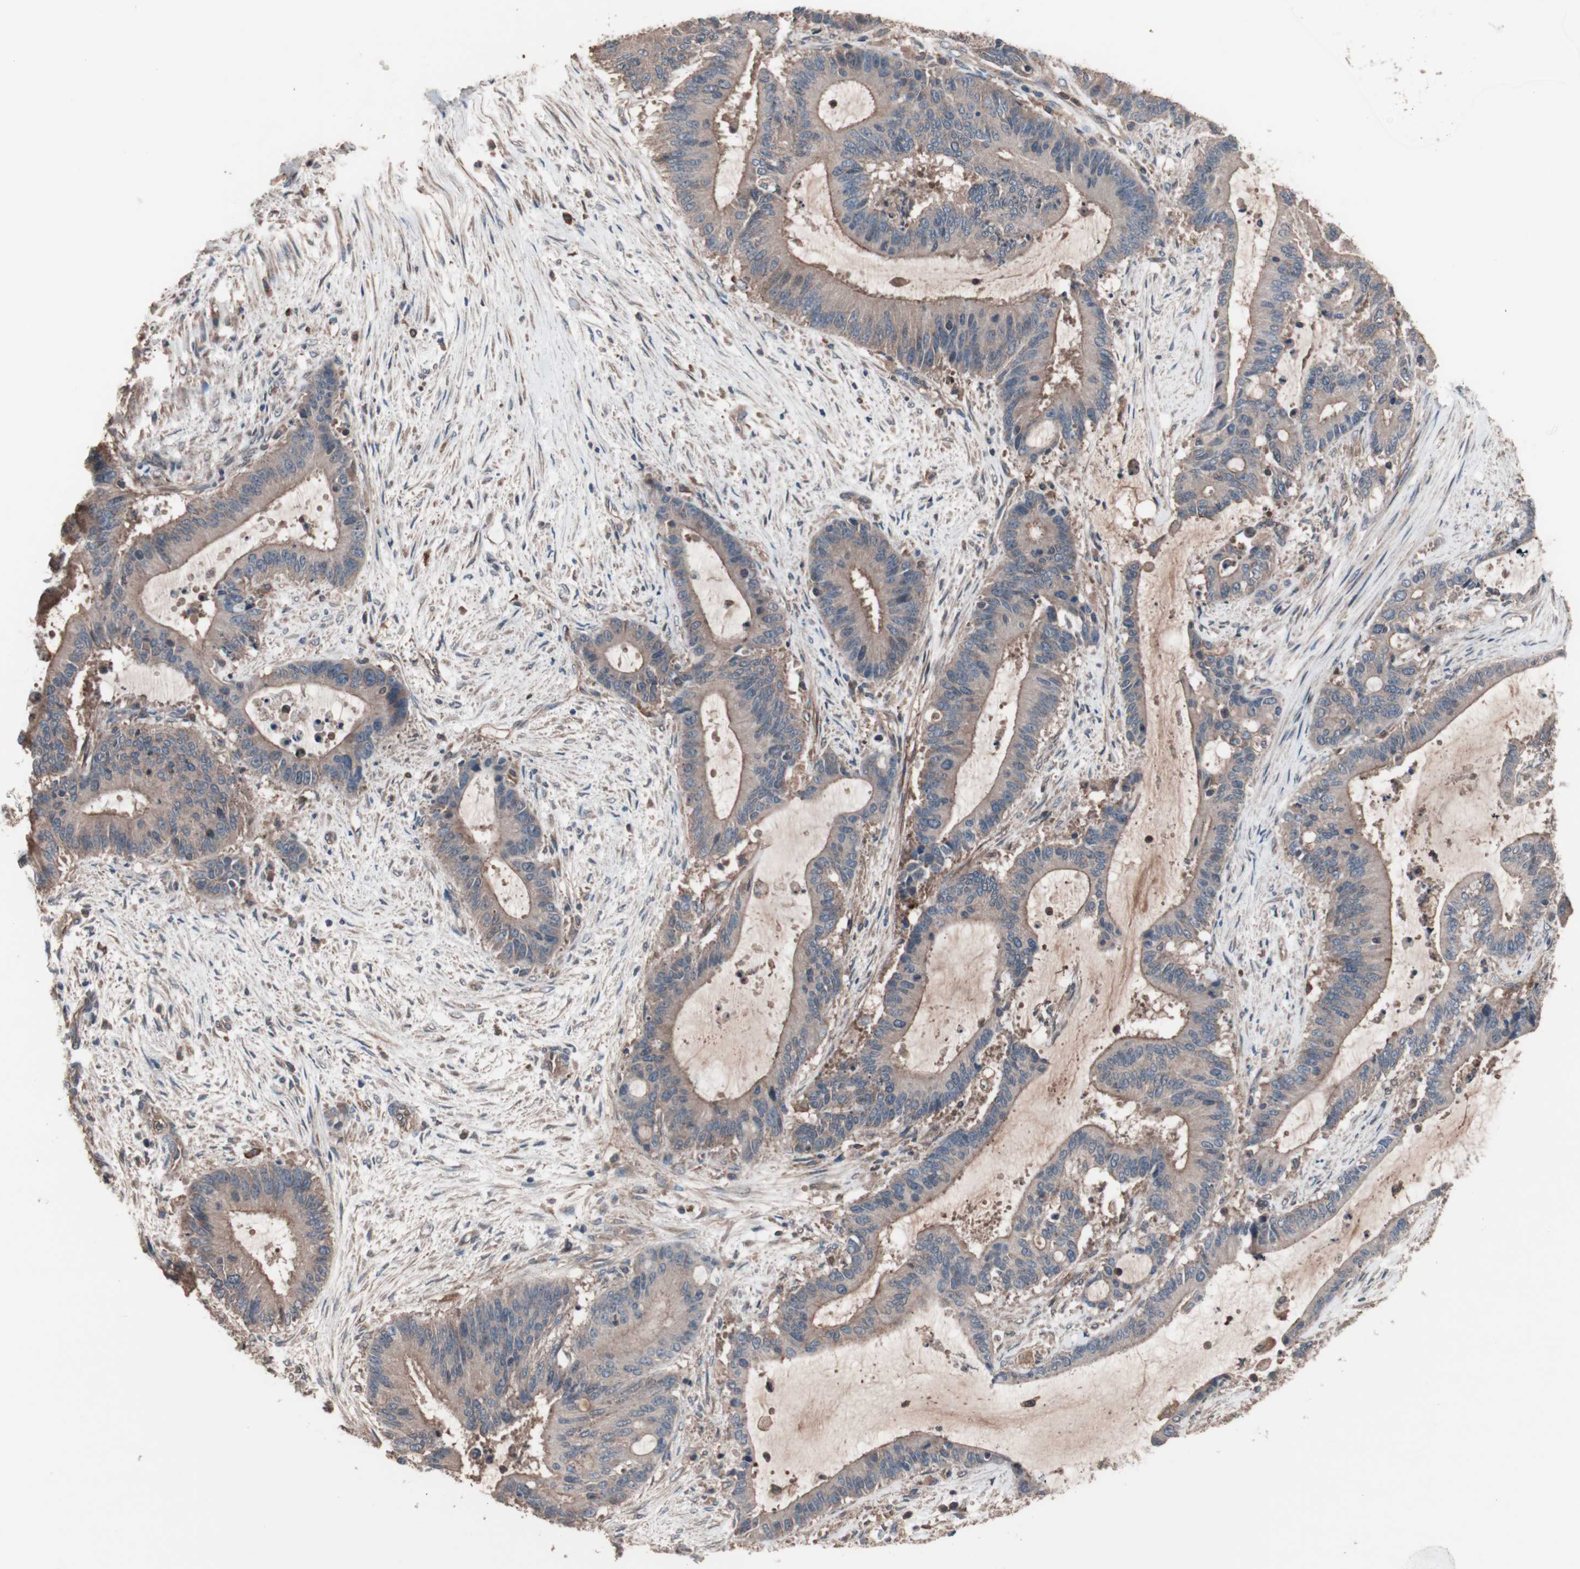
{"staining": {"intensity": "moderate", "quantity": ">75%", "location": "cytoplasmic/membranous"}, "tissue": "liver cancer", "cell_type": "Tumor cells", "image_type": "cancer", "snomed": [{"axis": "morphology", "description": "Cholangiocarcinoma"}, {"axis": "topography", "description": "Liver"}], "caption": "Moderate cytoplasmic/membranous protein expression is present in about >75% of tumor cells in liver cancer.", "gene": "ATG7", "patient": {"sex": "female", "age": 73}}